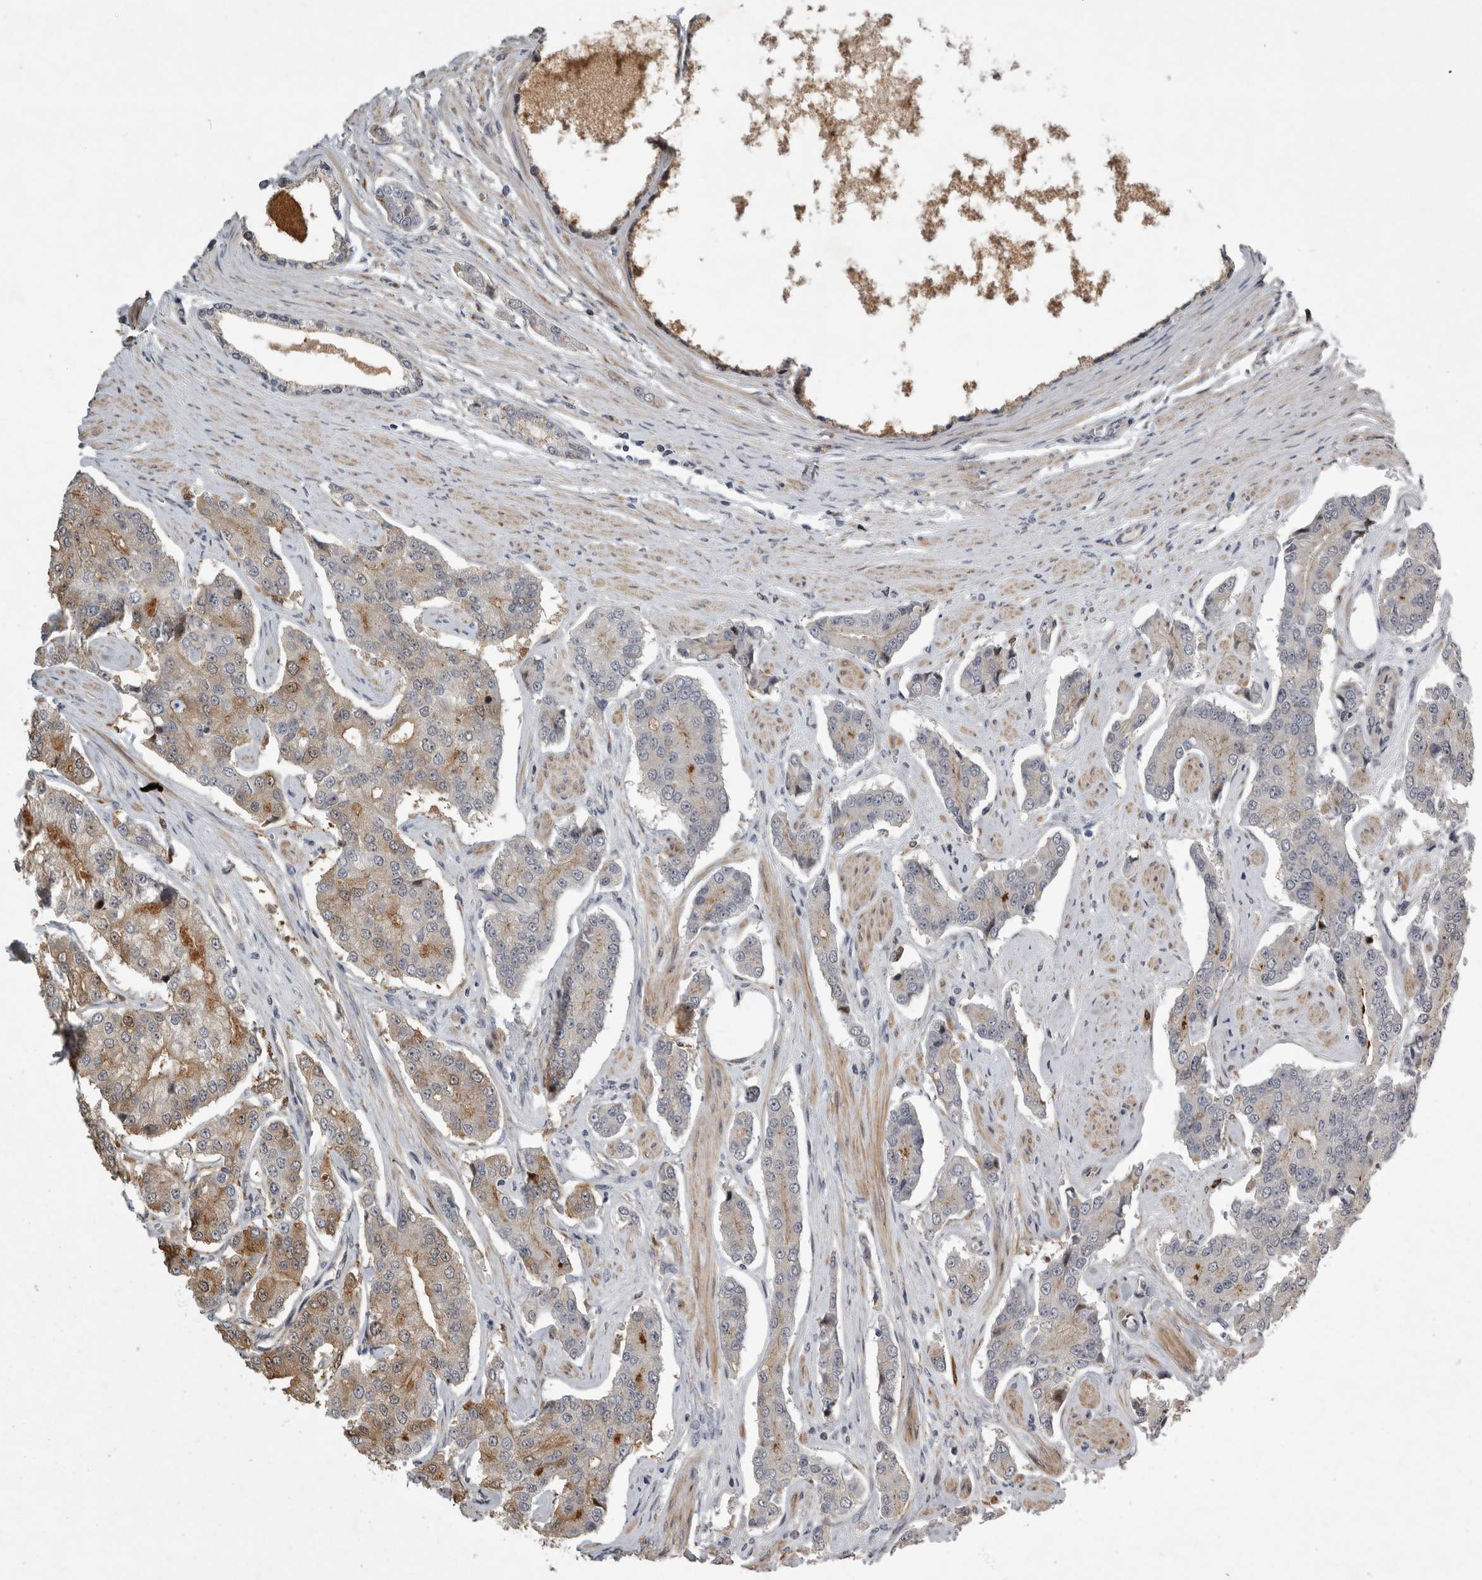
{"staining": {"intensity": "moderate", "quantity": ">75%", "location": "cytoplasmic/membranous"}, "tissue": "prostate cancer", "cell_type": "Tumor cells", "image_type": "cancer", "snomed": [{"axis": "morphology", "description": "Adenocarcinoma, High grade"}, {"axis": "topography", "description": "Prostate"}], "caption": "Immunohistochemistry staining of prostate cancer (high-grade adenocarcinoma), which shows medium levels of moderate cytoplasmic/membranous expression in approximately >75% of tumor cells indicating moderate cytoplasmic/membranous protein staining. The staining was performed using DAB (brown) for protein detection and nuclei were counterstained in hematoxylin (blue).", "gene": "MPDZ", "patient": {"sex": "male", "age": 71}}